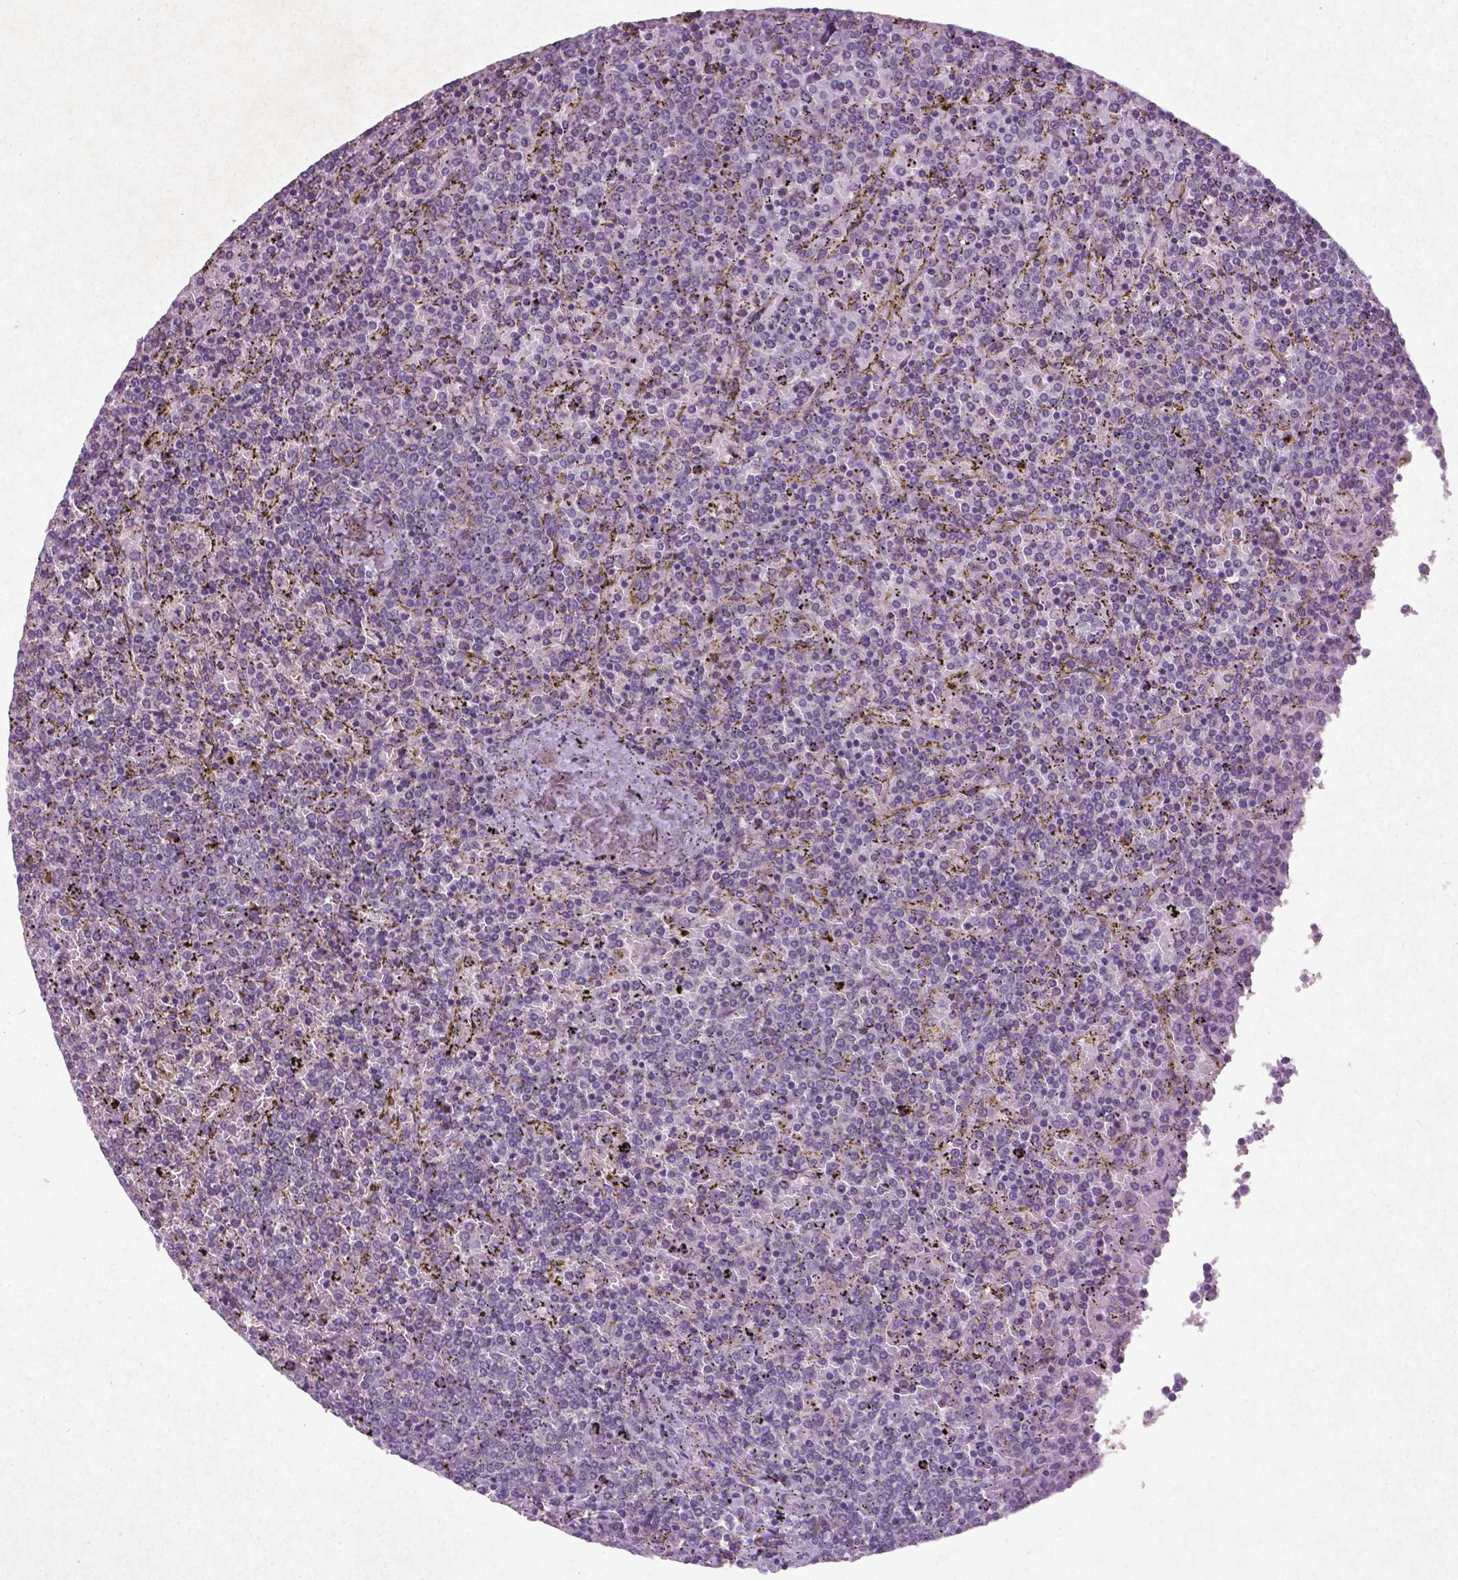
{"staining": {"intensity": "negative", "quantity": "none", "location": "none"}, "tissue": "lymphoma", "cell_type": "Tumor cells", "image_type": "cancer", "snomed": [{"axis": "morphology", "description": "Malignant lymphoma, non-Hodgkin's type, Low grade"}, {"axis": "topography", "description": "Spleen"}], "caption": "Tumor cells are negative for protein expression in human lymphoma.", "gene": "MTOR", "patient": {"sex": "female", "age": 77}}